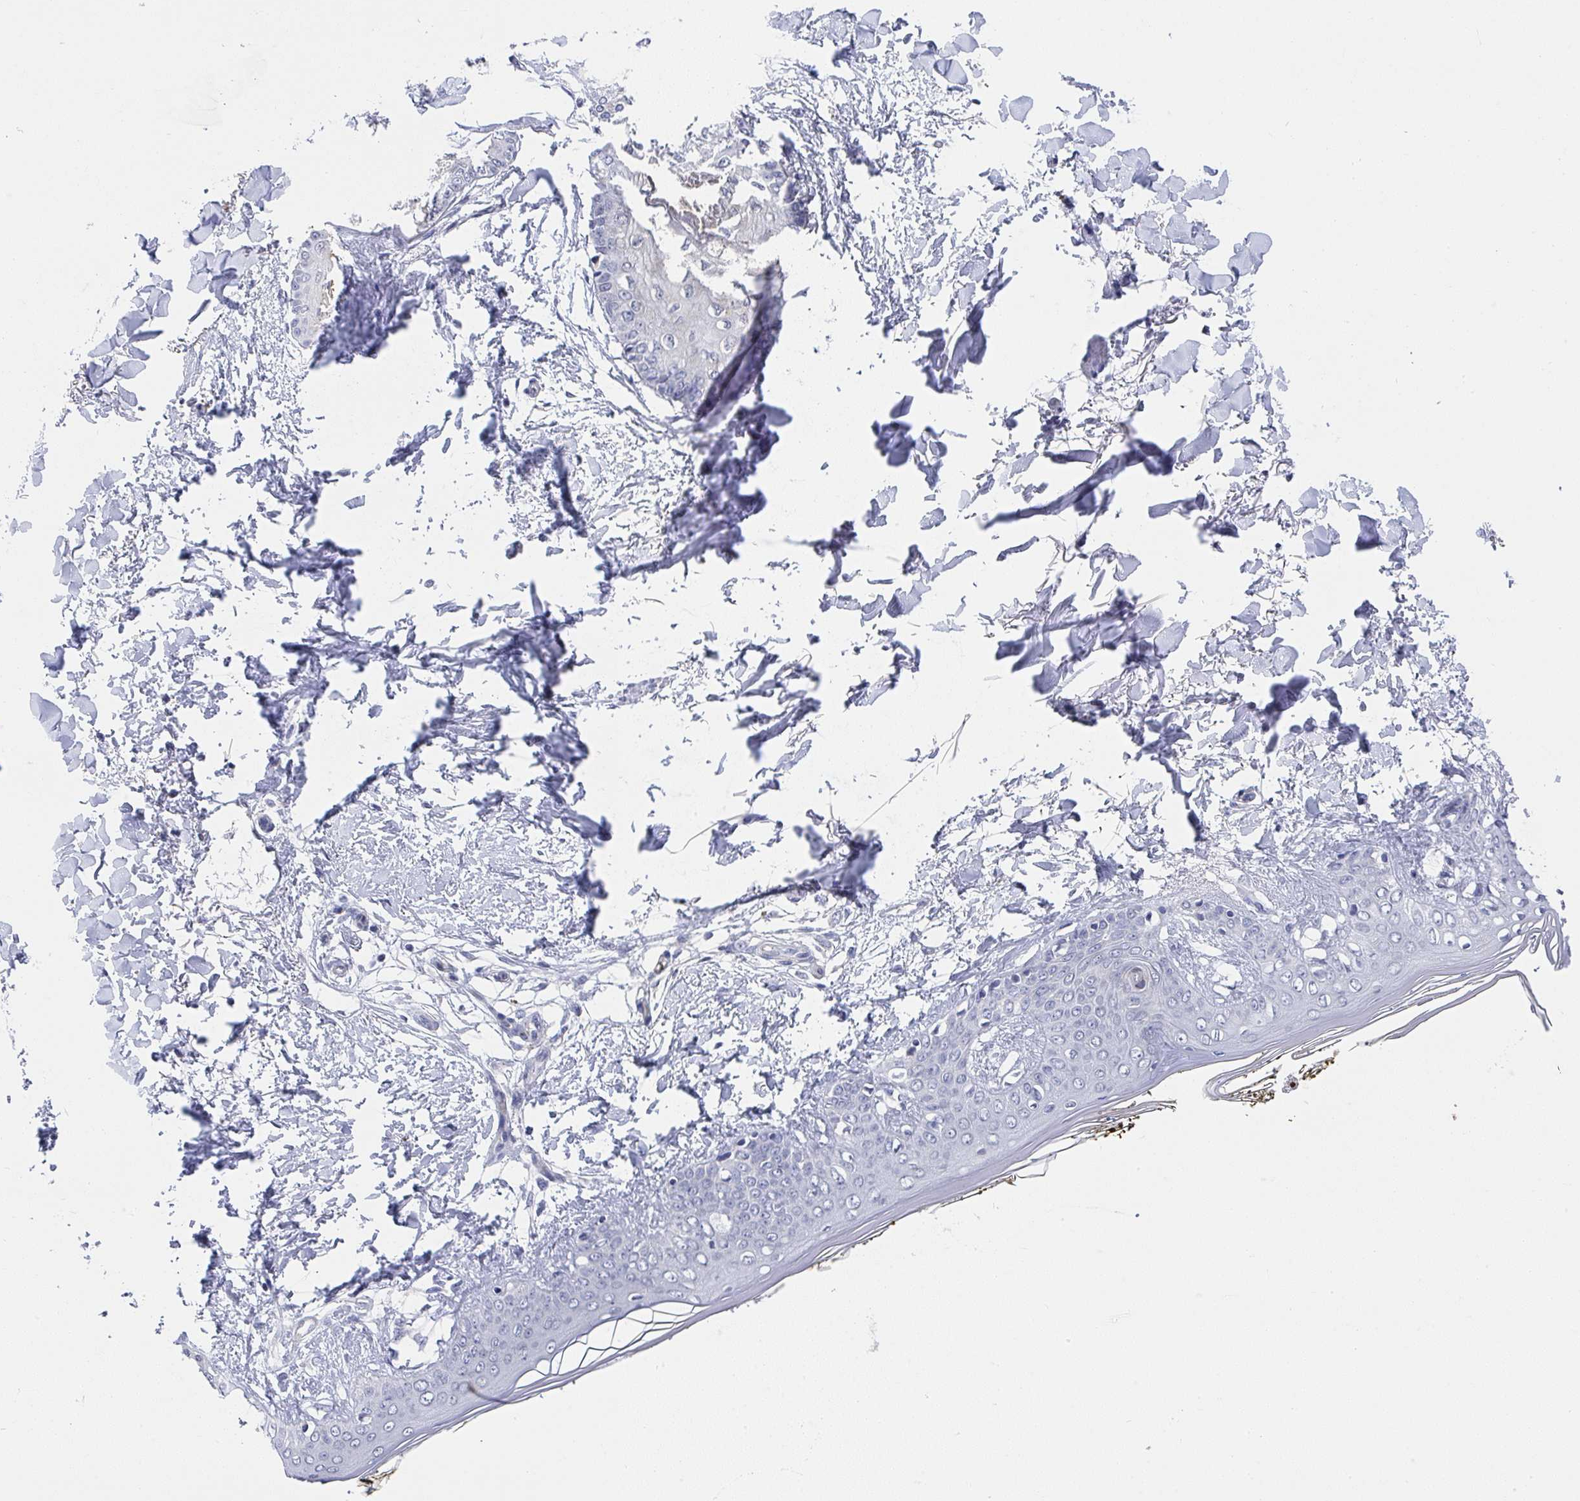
{"staining": {"intensity": "negative", "quantity": "none", "location": "none"}, "tissue": "skin", "cell_type": "Fibroblasts", "image_type": "normal", "snomed": [{"axis": "morphology", "description": "Normal tissue, NOS"}, {"axis": "topography", "description": "Skin"}], "caption": "This is a histopathology image of immunohistochemistry (IHC) staining of benign skin, which shows no expression in fibroblasts. Brightfield microscopy of immunohistochemistry stained with DAB (3,3'-diaminobenzidine) (brown) and hematoxylin (blue), captured at high magnification.", "gene": "NCF1", "patient": {"sex": "female", "age": 34}}